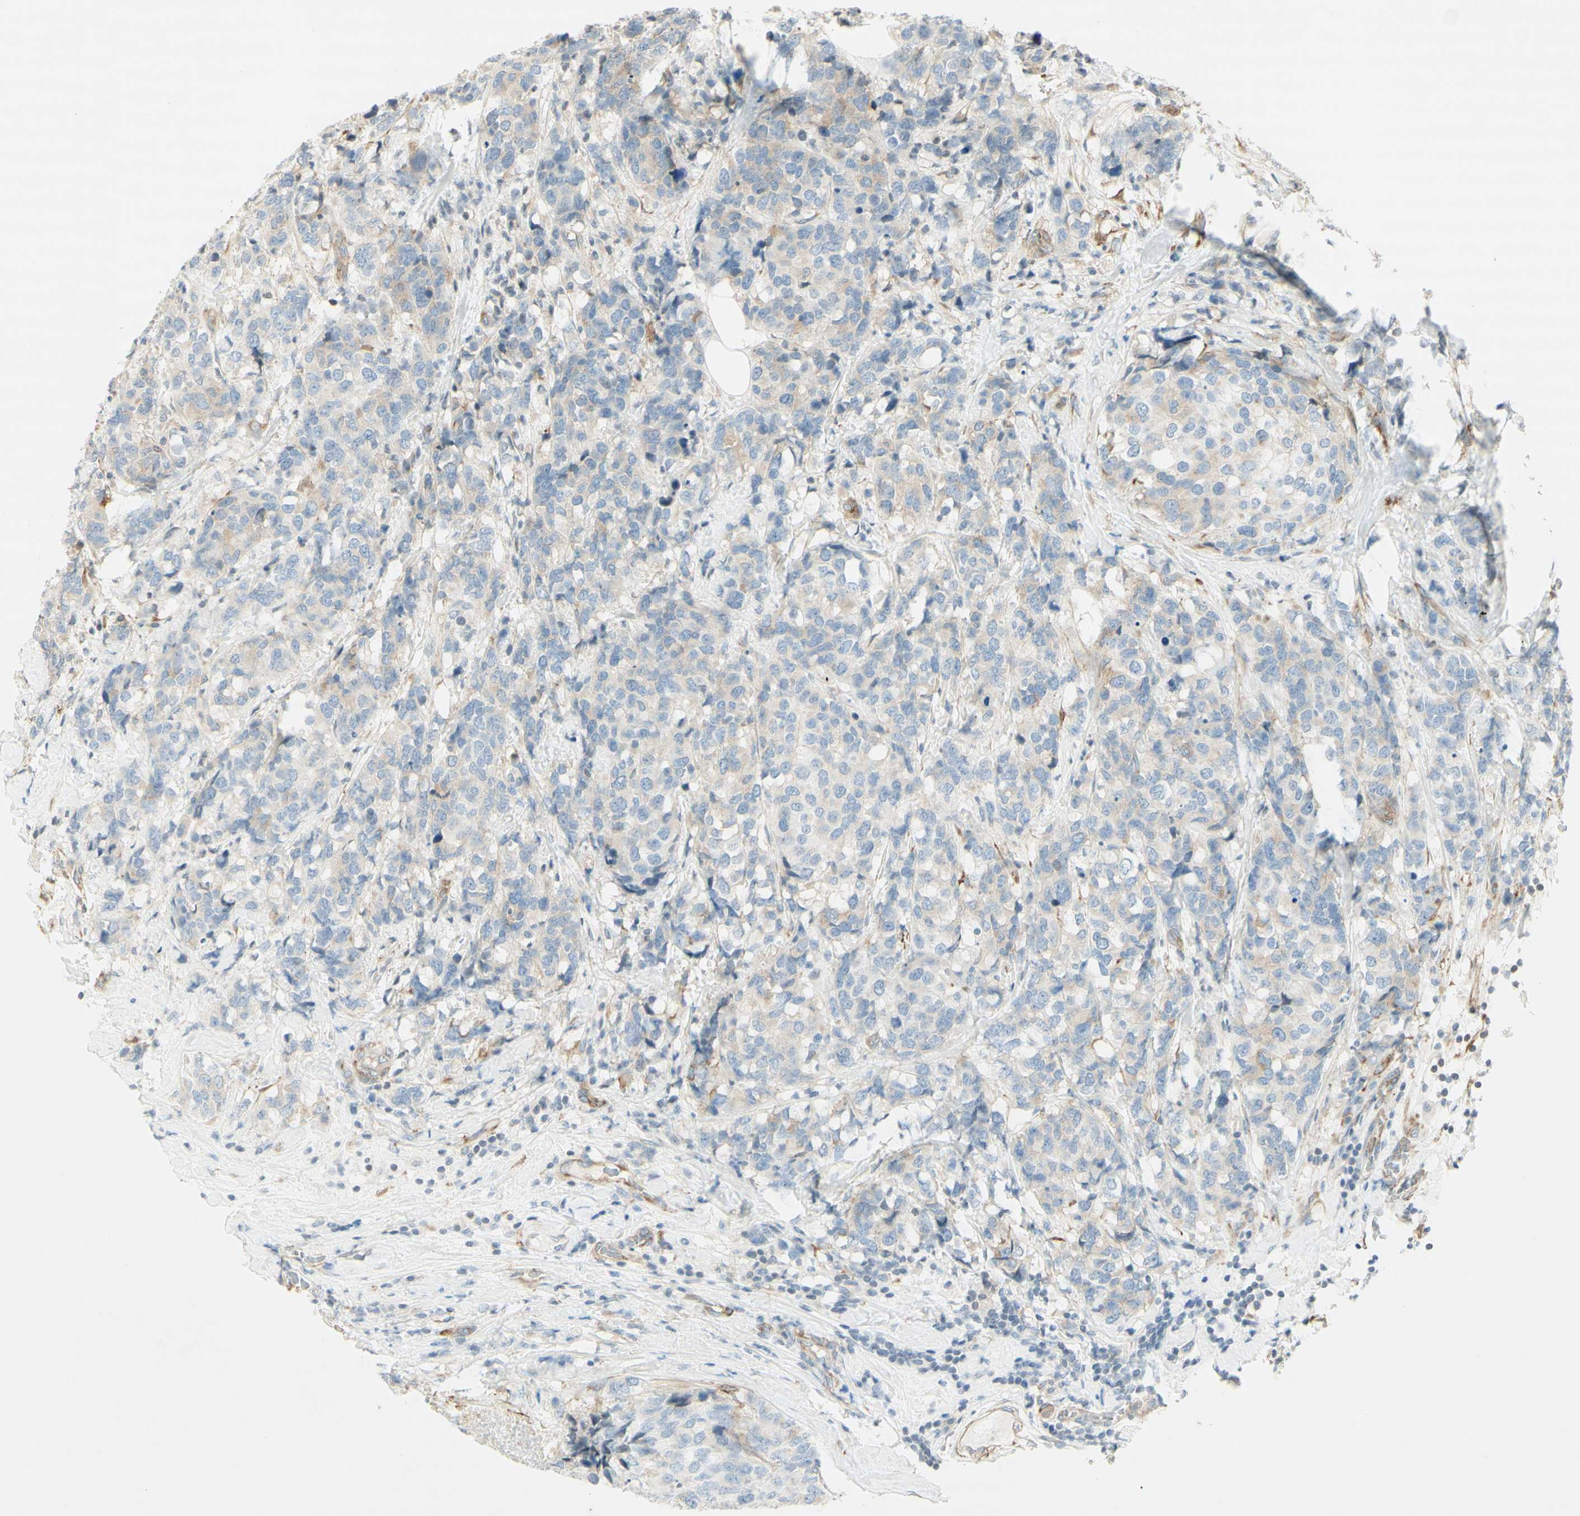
{"staining": {"intensity": "weak", "quantity": "<25%", "location": "cytoplasmic/membranous"}, "tissue": "breast cancer", "cell_type": "Tumor cells", "image_type": "cancer", "snomed": [{"axis": "morphology", "description": "Lobular carcinoma"}, {"axis": "topography", "description": "Breast"}], "caption": "This micrograph is of breast cancer stained with immunohistochemistry (IHC) to label a protein in brown with the nuclei are counter-stained blue. There is no expression in tumor cells. Nuclei are stained in blue.", "gene": "MAP1B", "patient": {"sex": "female", "age": 59}}